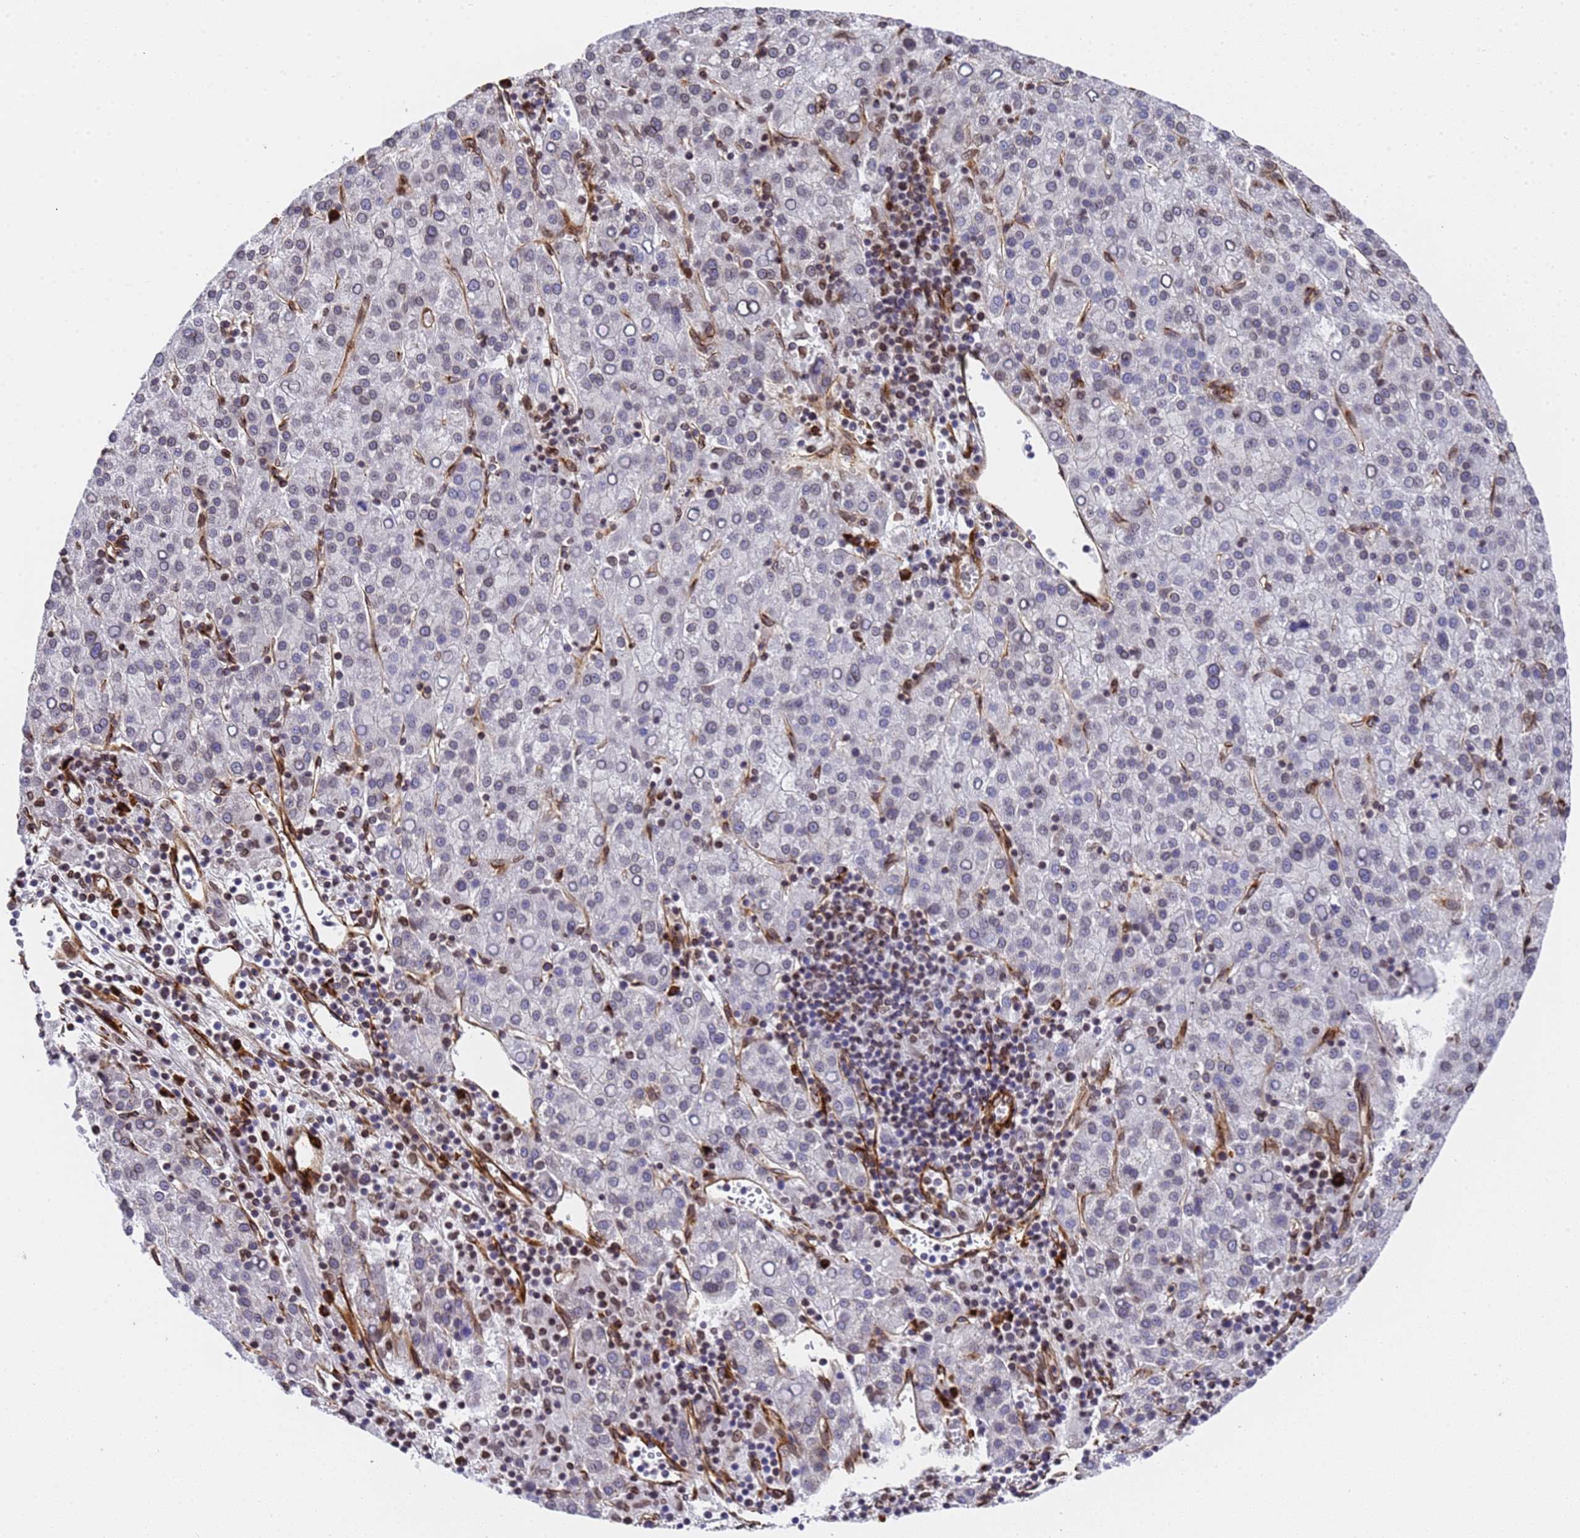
{"staining": {"intensity": "negative", "quantity": "none", "location": "none"}, "tissue": "liver cancer", "cell_type": "Tumor cells", "image_type": "cancer", "snomed": [{"axis": "morphology", "description": "Carcinoma, Hepatocellular, NOS"}, {"axis": "topography", "description": "Liver"}], "caption": "IHC histopathology image of liver cancer (hepatocellular carcinoma) stained for a protein (brown), which demonstrates no positivity in tumor cells.", "gene": "IGFBP7", "patient": {"sex": "female", "age": 58}}